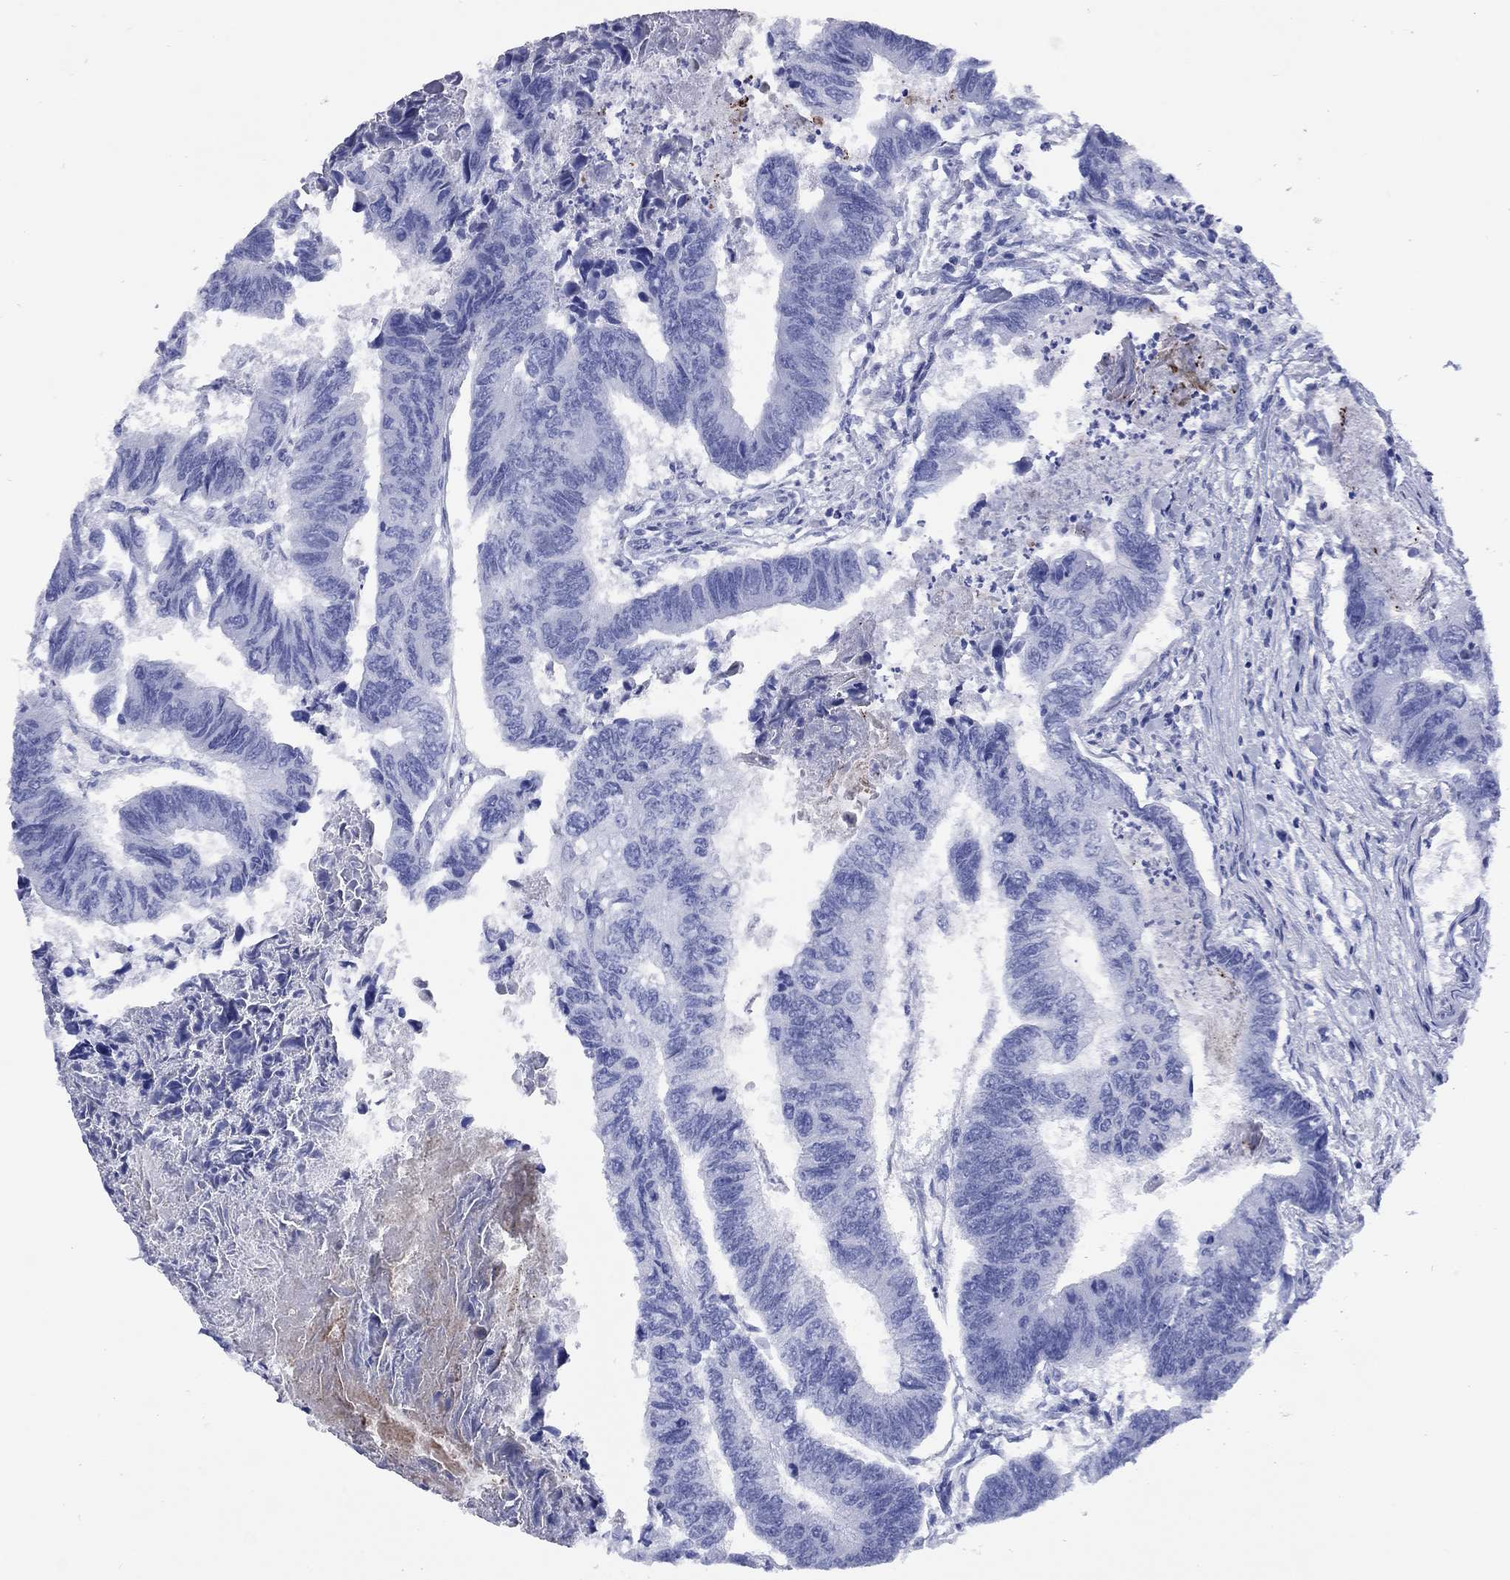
{"staining": {"intensity": "negative", "quantity": "none", "location": "none"}, "tissue": "colorectal cancer", "cell_type": "Tumor cells", "image_type": "cancer", "snomed": [{"axis": "morphology", "description": "Adenocarcinoma, NOS"}, {"axis": "topography", "description": "Colon"}], "caption": "Tumor cells are negative for protein expression in human colorectal cancer. (Stains: DAB (3,3'-diaminobenzidine) immunohistochemistry (IHC) with hematoxylin counter stain, Microscopy: brightfield microscopy at high magnification).", "gene": "CCNA1", "patient": {"sex": "female", "age": 65}}